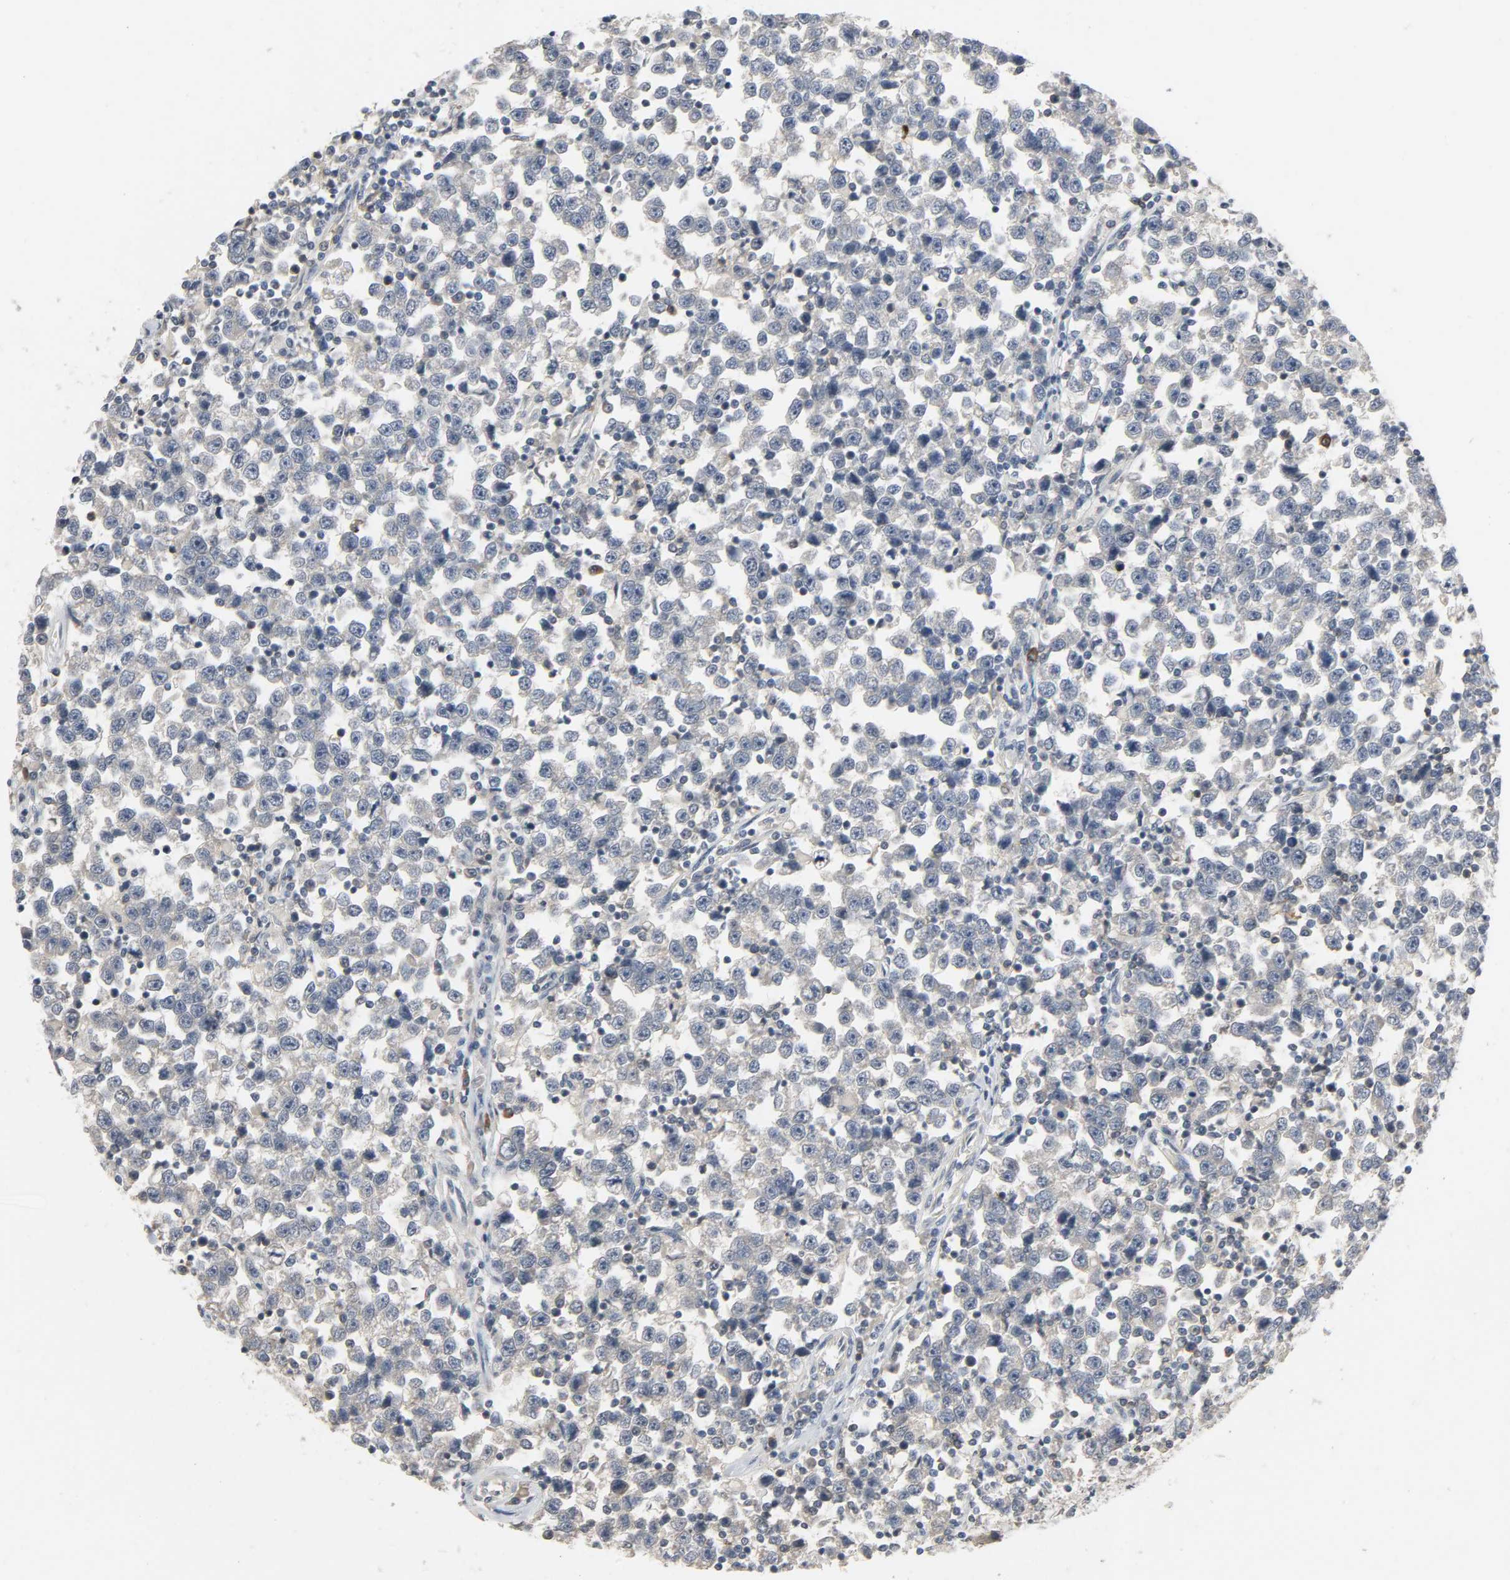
{"staining": {"intensity": "negative", "quantity": "none", "location": "none"}, "tissue": "testis cancer", "cell_type": "Tumor cells", "image_type": "cancer", "snomed": [{"axis": "morphology", "description": "Seminoma, NOS"}, {"axis": "topography", "description": "Testis"}], "caption": "Protein analysis of seminoma (testis) shows no significant staining in tumor cells.", "gene": "CD4", "patient": {"sex": "male", "age": 43}}